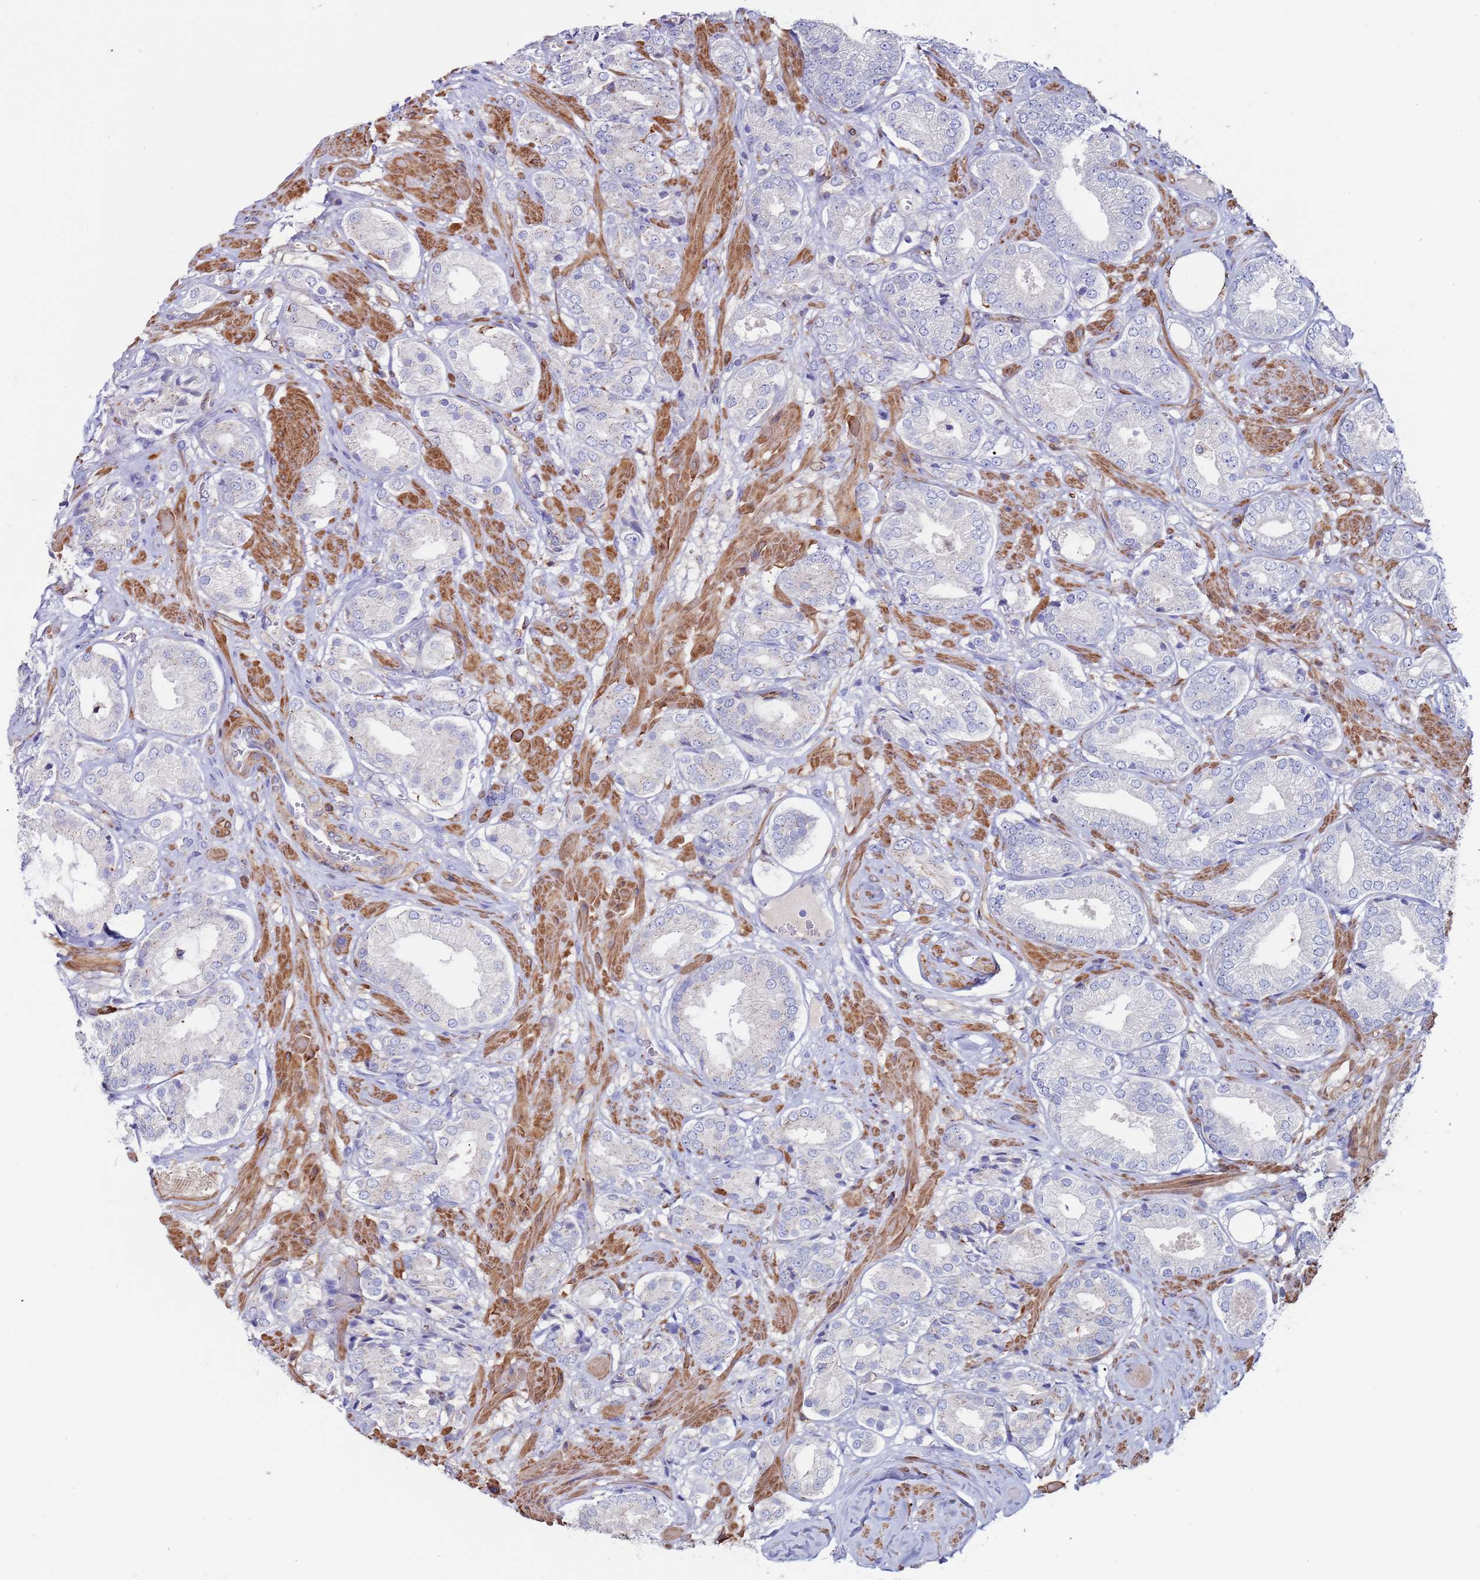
{"staining": {"intensity": "negative", "quantity": "none", "location": "none"}, "tissue": "prostate cancer", "cell_type": "Tumor cells", "image_type": "cancer", "snomed": [{"axis": "morphology", "description": "Adenocarcinoma, High grade"}, {"axis": "topography", "description": "Prostate and seminal vesicle, NOS"}], "caption": "Tumor cells show no significant protein positivity in prostate high-grade adenocarcinoma. (DAB immunohistochemistry (IHC), high magnification).", "gene": "GREB1L", "patient": {"sex": "male", "age": 64}}